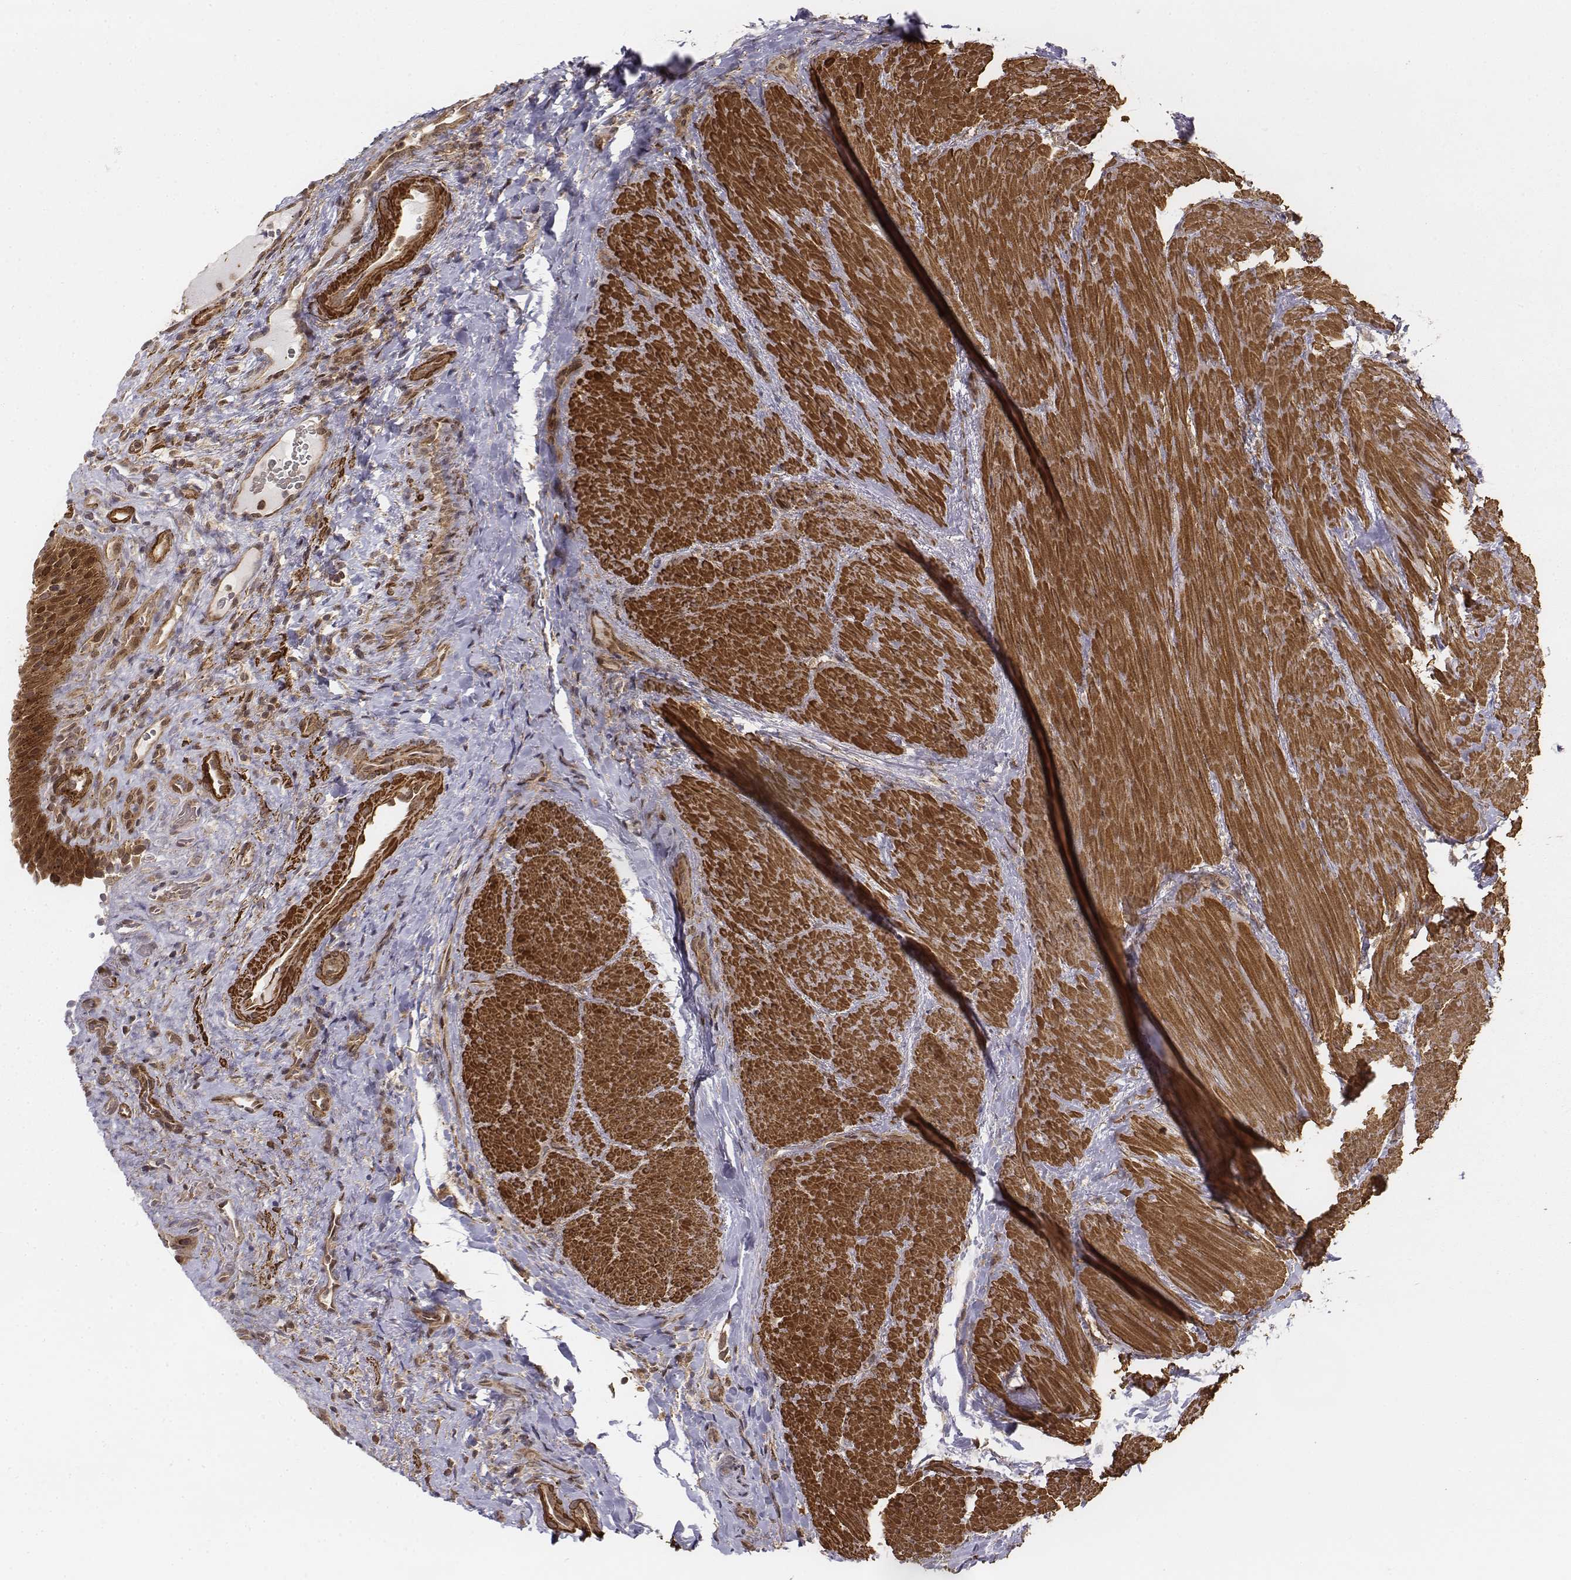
{"staining": {"intensity": "strong", "quantity": ">75%", "location": "cytoplasmic/membranous,nuclear"}, "tissue": "urinary bladder", "cell_type": "Urothelial cells", "image_type": "normal", "snomed": [{"axis": "morphology", "description": "Normal tissue, NOS"}, {"axis": "topography", "description": "Urinary bladder"}, {"axis": "topography", "description": "Peripheral nerve tissue"}], "caption": "An image of urinary bladder stained for a protein demonstrates strong cytoplasmic/membranous,nuclear brown staining in urothelial cells. Using DAB (brown) and hematoxylin (blue) stains, captured at high magnification using brightfield microscopy.", "gene": "ZFYVE19", "patient": {"sex": "male", "age": 66}}